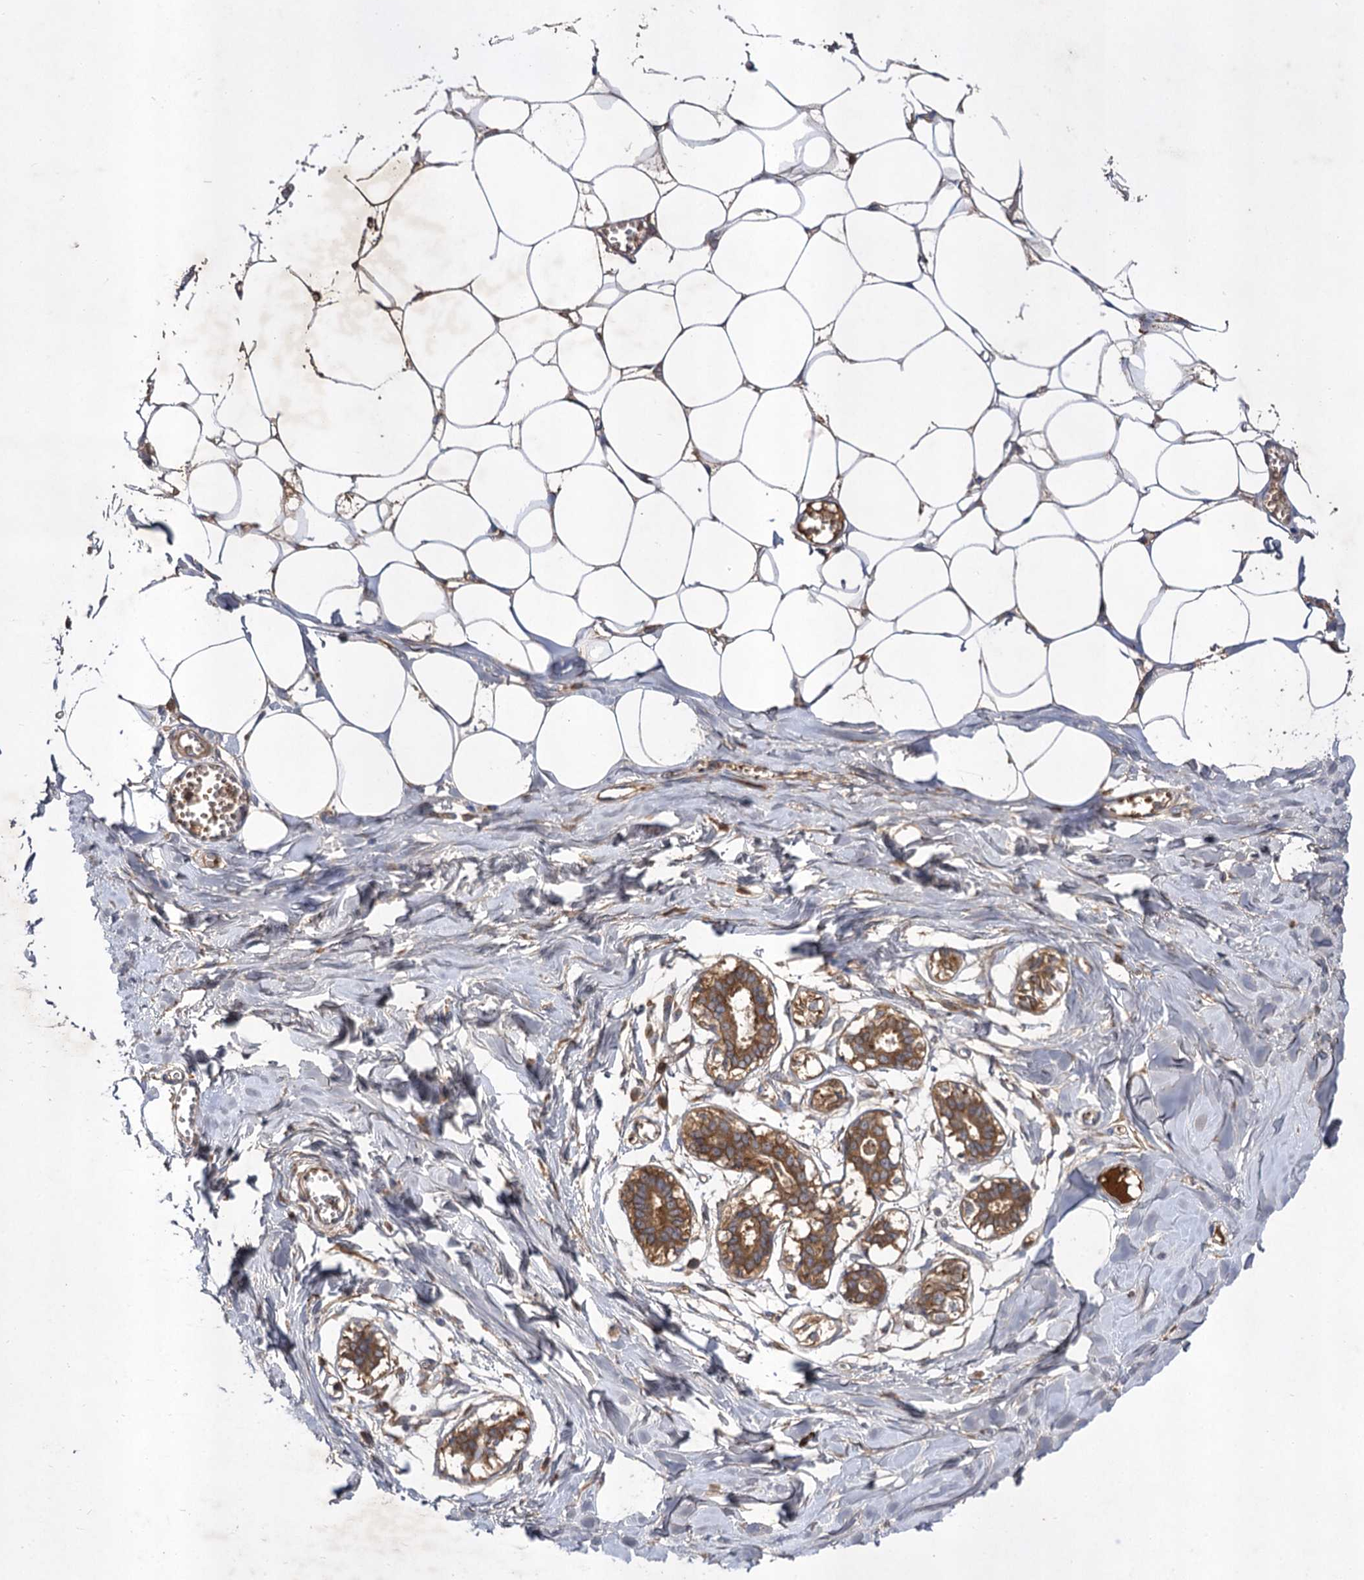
{"staining": {"intensity": "moderate", "quantity": "25%-75%", "location": "cytoplasmic/membranous"}, "tissue": "breast", "cell_type": "Adipocytes", "image_type": "normal", "snomed": [{"axis": "morphology", "description": "Normal tissue, NOS"}, {"axis": "topography", "description": "Breast"}], "caption": "High-magnification brightfield microscopy of benign breast stained with DAB (3,3'-diaminobenzidine) (brown) and counterstained with hematoxylin (blue). adipocytes exhibit moderate cytoplasmic/membranous expression is identified in approximately25%-75% of cells.", "gene": "USP50", "patient": {"sex": "female", "age": 27}}